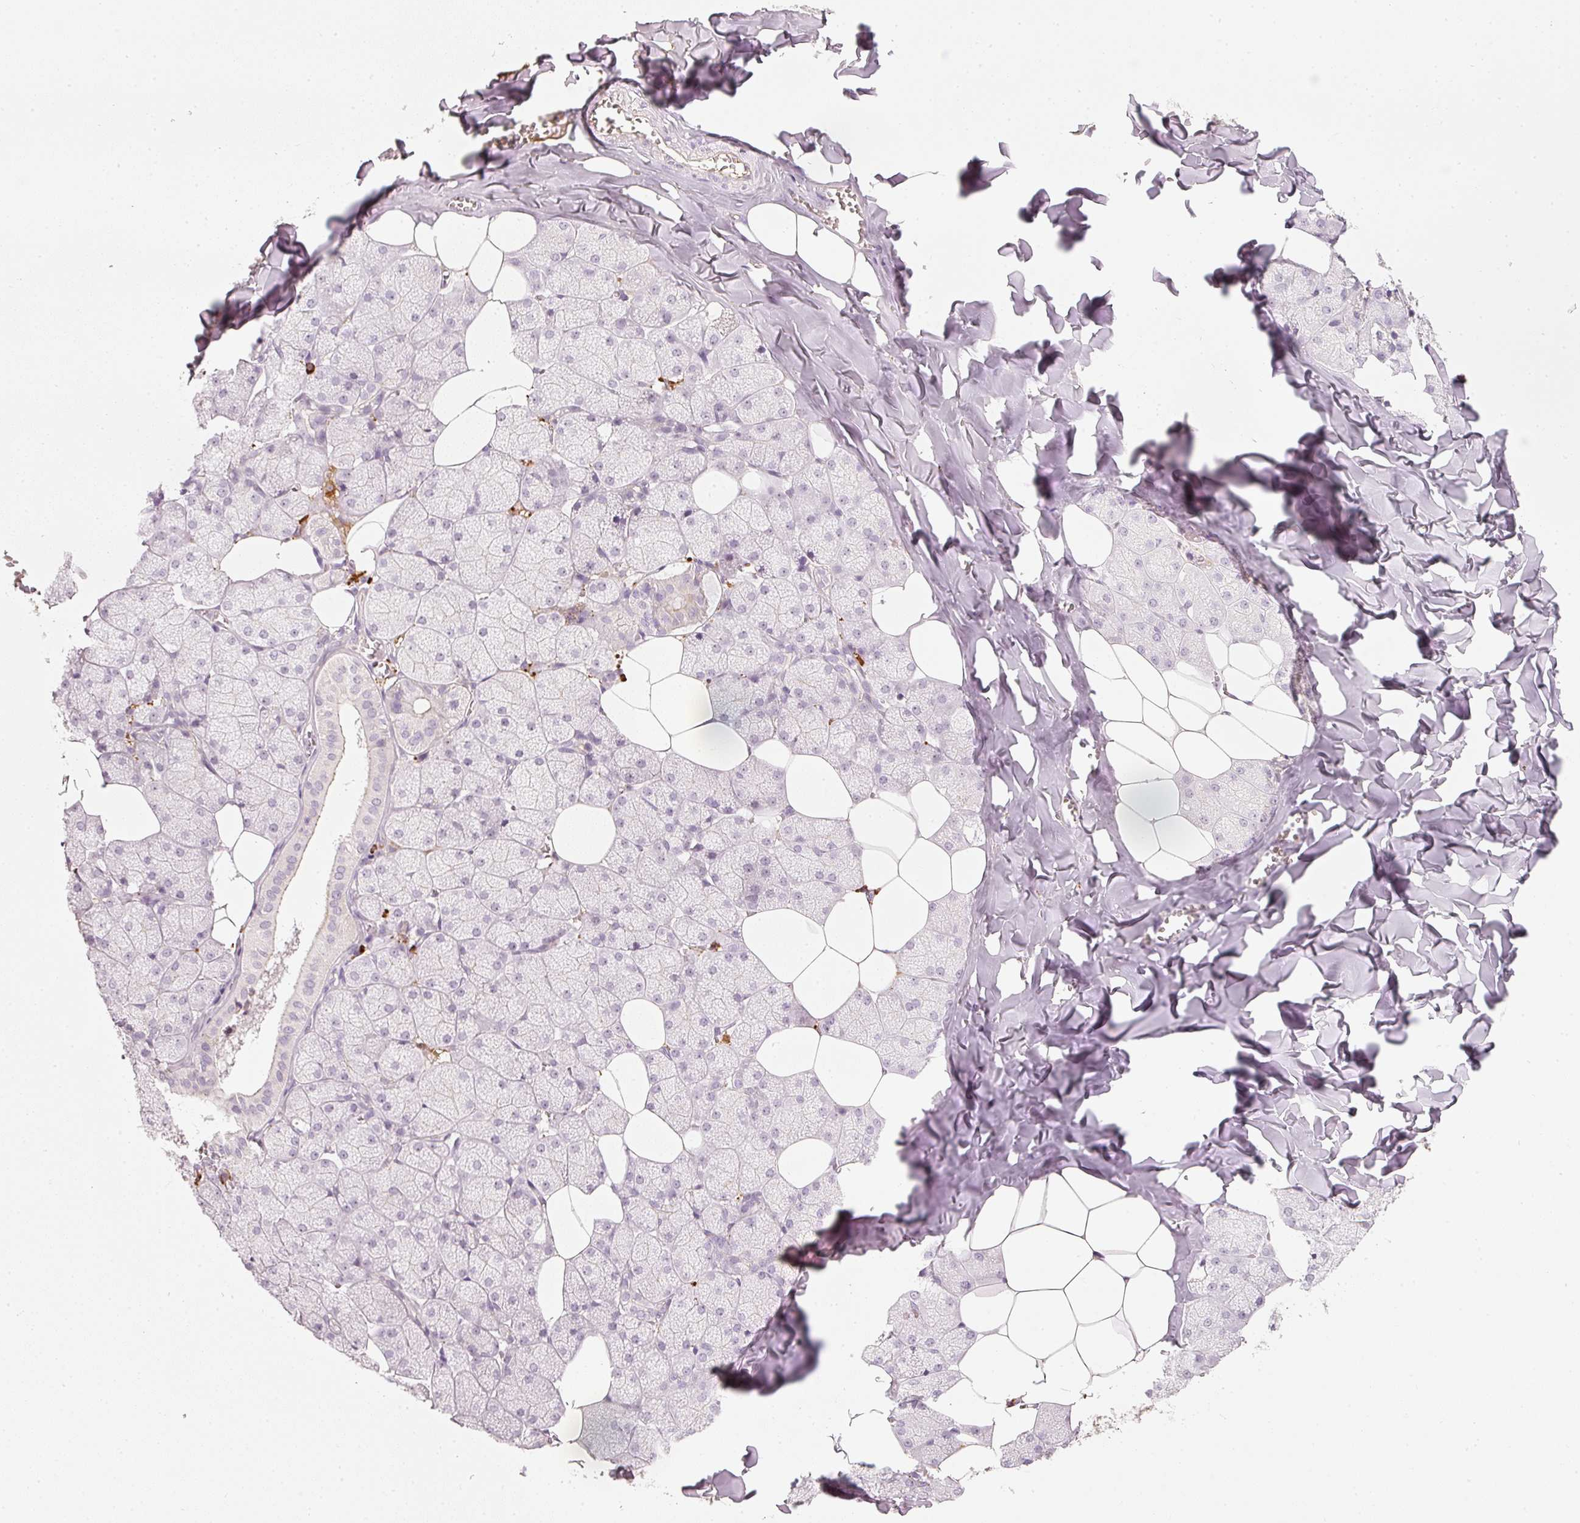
{"staining": {"intensity": "moderate", "quantity": "25%-75%", "location": "cytoplasmic/membranous"}, "tissue": "salivary gland", "cell_type": "Glandular cells", "image_type": "normal", "snomed": [{"axis": "morphology", "description": "Normal tissue, NOS"}, {"axis": "topography", "description": "Salivary gland"}, {"axis": "topography", "description": "Peripheral nerve tissue"}], "caption": "An immunohistochemistry (IHC) photomicrograph of benign tissue is shown. Protein staining in brown shows moderate cytoplasmic/membranous positivity in salivary gland within glandular cells.", "gene": "VCAM1", "patient": {"sex": "male", "age": 38}}